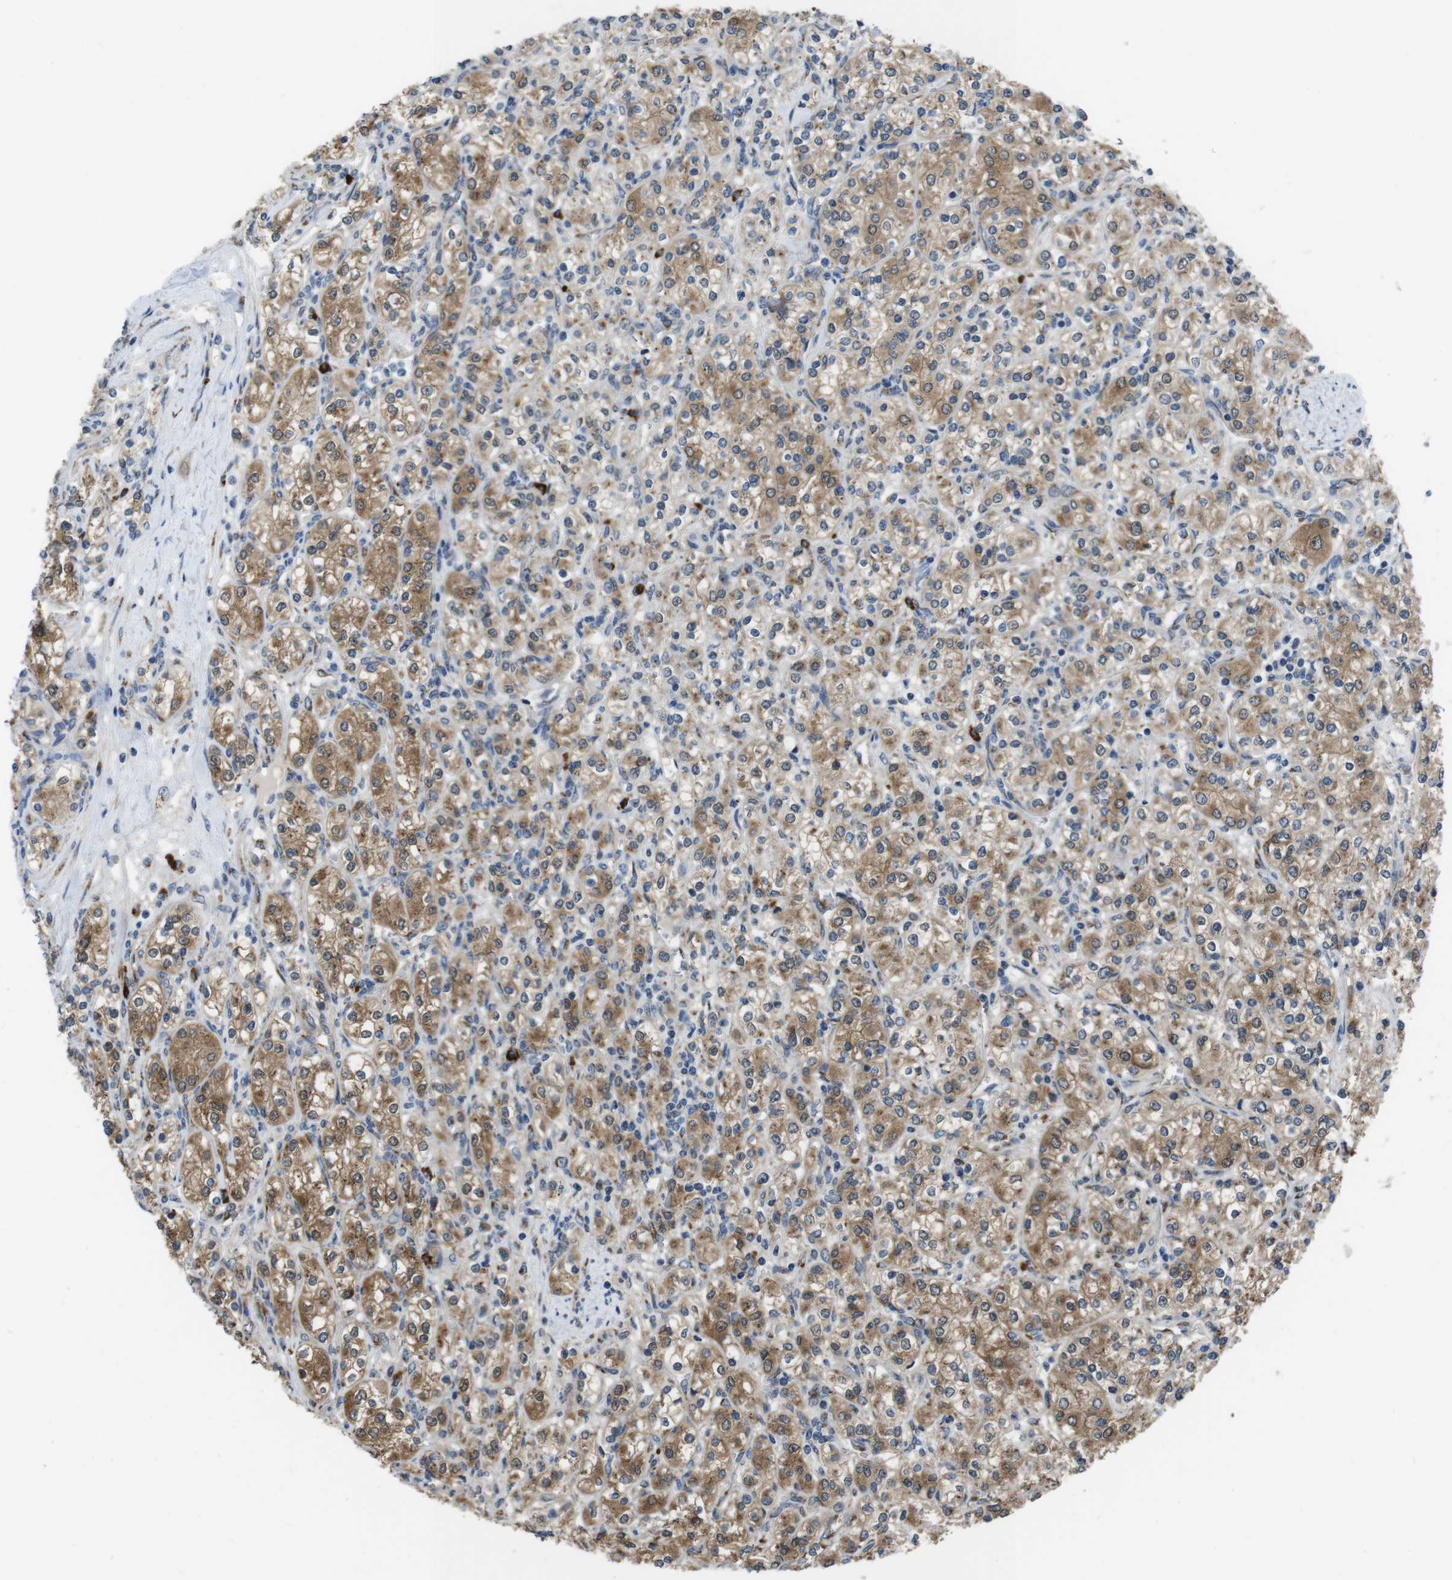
{"staining": {"intensity": "moderate", "quantity": ">75%", "location": "cytoplasmic/membranous"}, "tissue": "renal cancer", "cell_type": "Tumor cells", "image_type": "cancer", "snomed": [{"axis": "morphology", "description": "Adenocarcinoma, NOS"}, {"axis": "topography", "description": "Kidney"}], "caption": "This histopathology image exhibits immunohistochemistry staining of human renal adenocarcinoma, with medium moderate cytoplasmic/membranous expression in approximately >75% of tumor cells.", "gene": "RAB6A", "patient": {"sex": "male", "age": 77}}